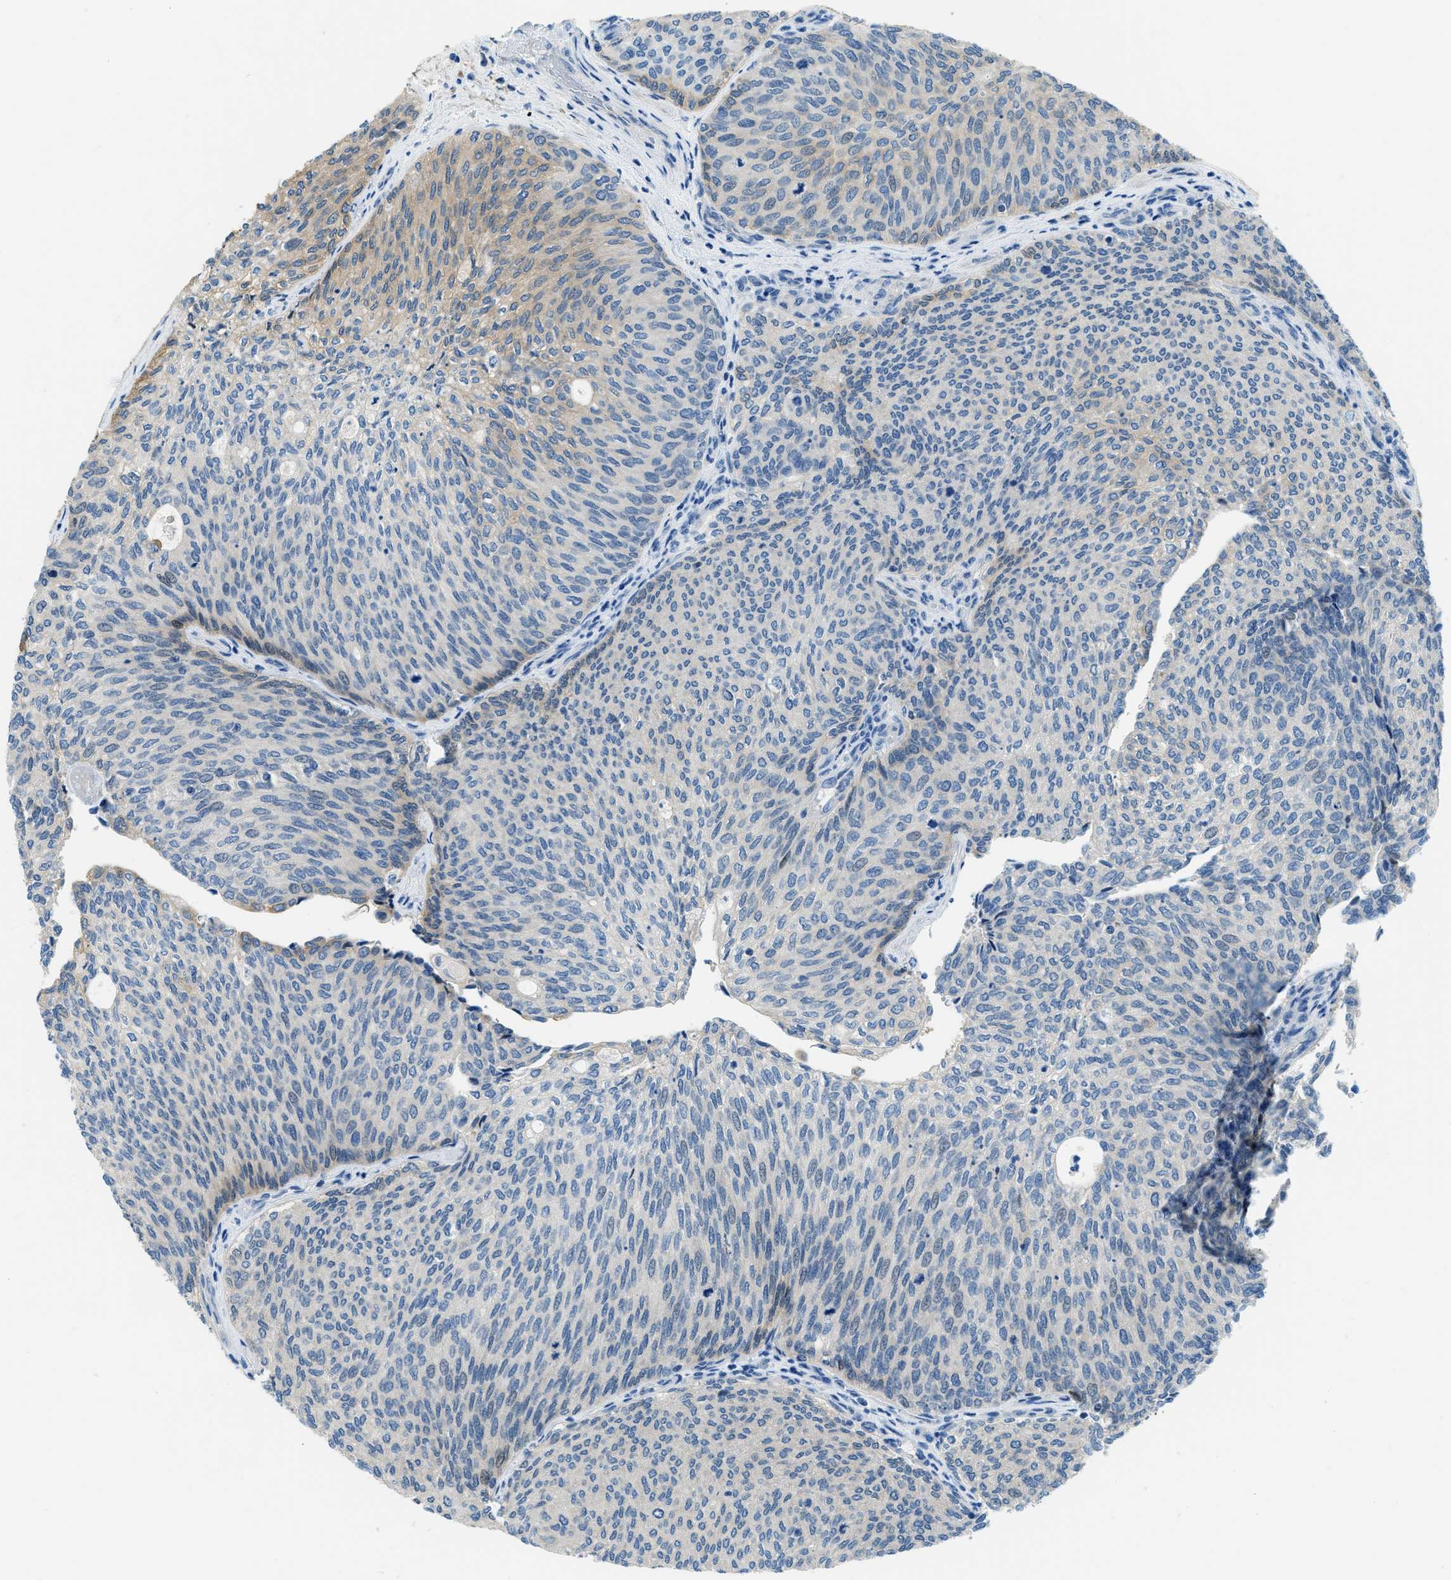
{"staining": {"intensity": "weak", "quantity": "<25%", "location": "cytoplasmic/membranous"}, "tissue": "urothelial cancer", "cell_type": "Tumor cells", "image_type": "cancer", "snomed": [{"axis": "morphology", "description": "Urothelial carcinoma, Low grade"}, {"axis": "topography", "description": "Urinary bladder"}], "caption": "Immunohistochemistry photomicrograph of human urothelial cancer stained for a protein (brown), which reveals no positivity in tumor cells.", "gene": "PFKP", "patient": {"sex": "female", "age": 79}}